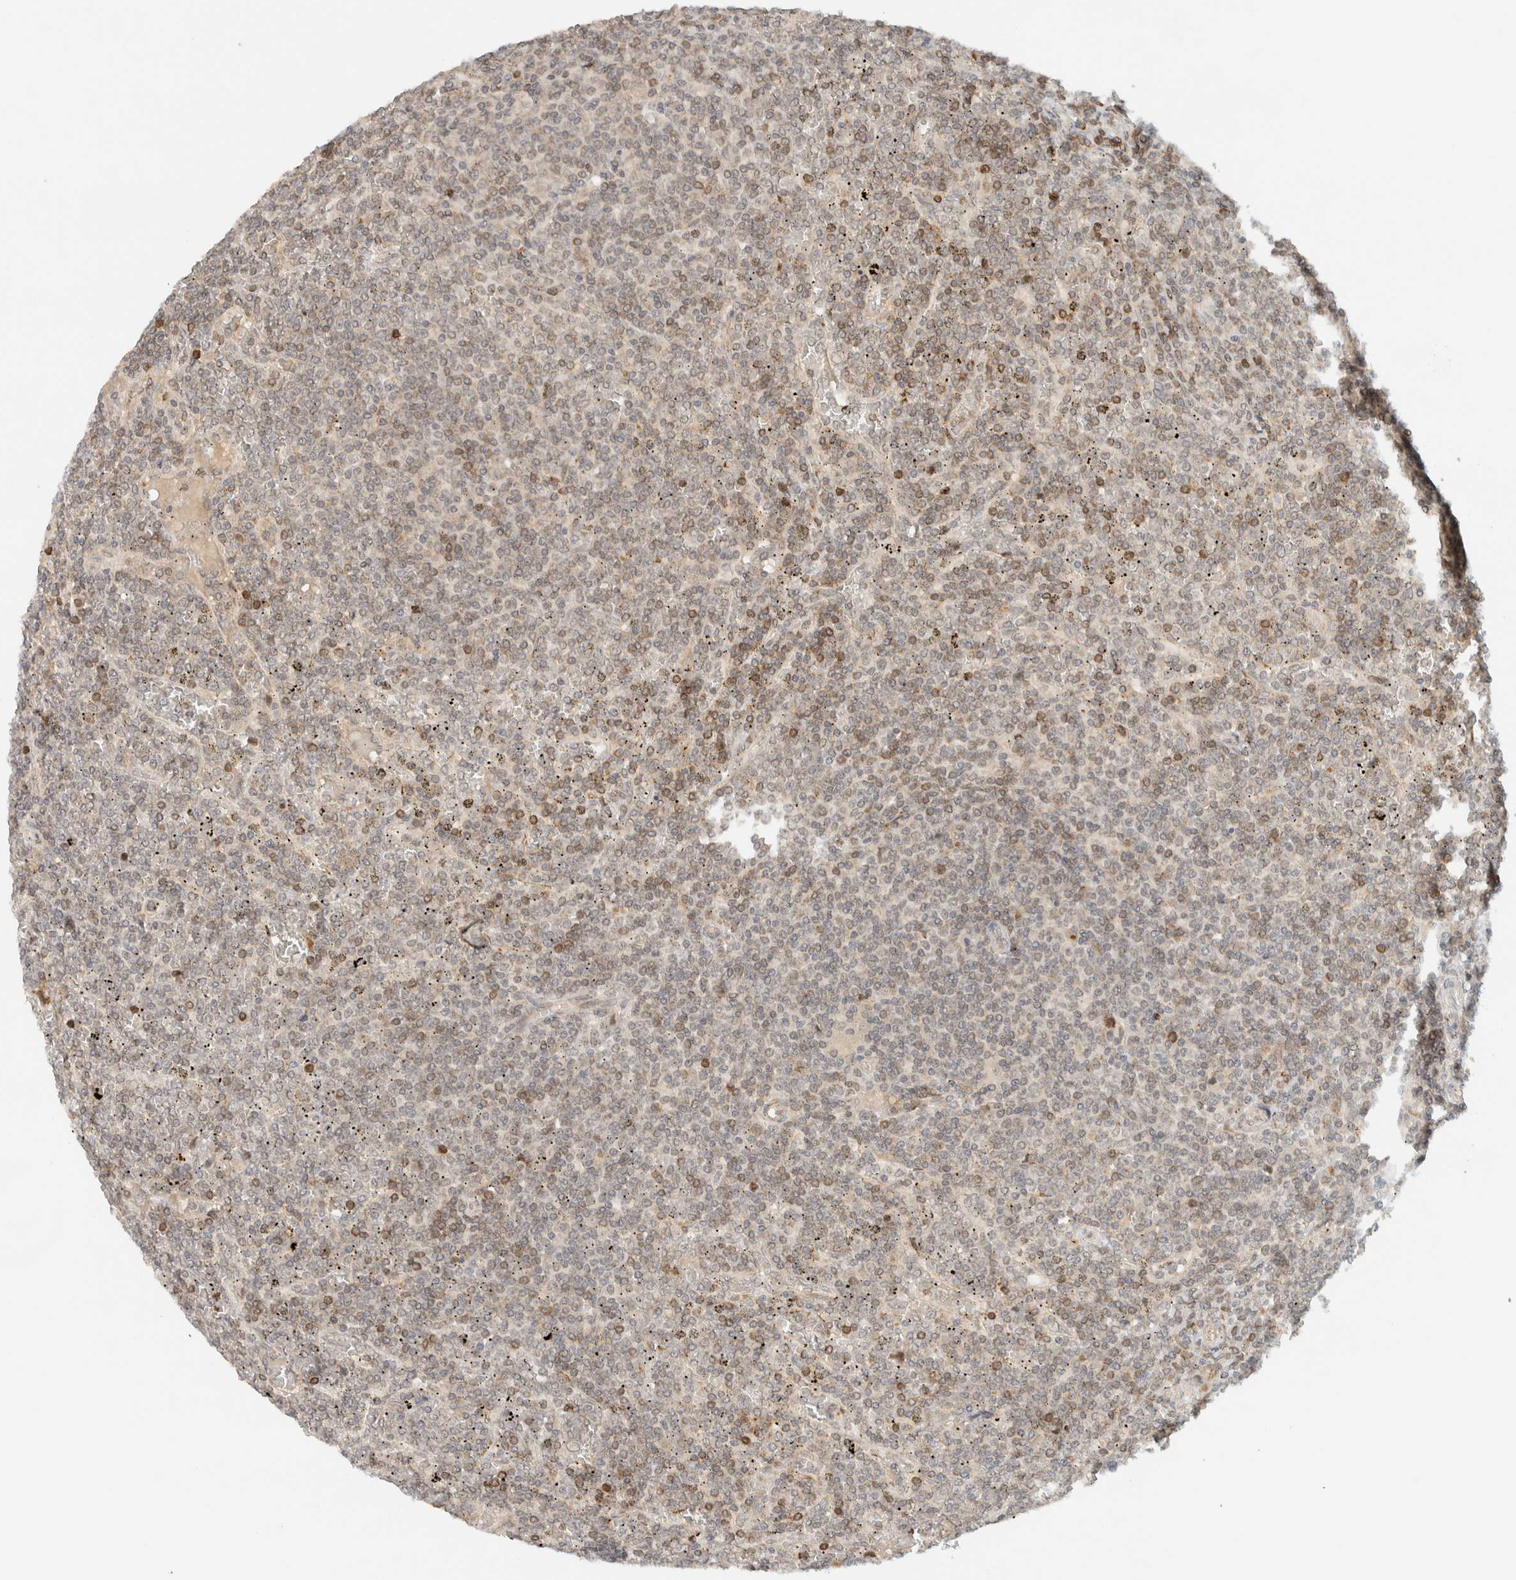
{"staining": {"intensity": "weak", "quantity": "25%-75%", "location": "nuclear"}, "tissue": "lymphoma", "cell_type": "Tumor cells", "image_type": "cancer", "snomed": [{"axis": "morphology", "description": "Malignant lymphoma, non-Hodgkin's type, Low grade"}, {"axis": "topography", "description": "Spleen"}], "caption": "A micrograph of human lymphoma stained for a protein exhibits weak nuclear brown staining in tumor cells.", "gene": "ITPRID1", "patient": {"sex": "female", "age": 19}}